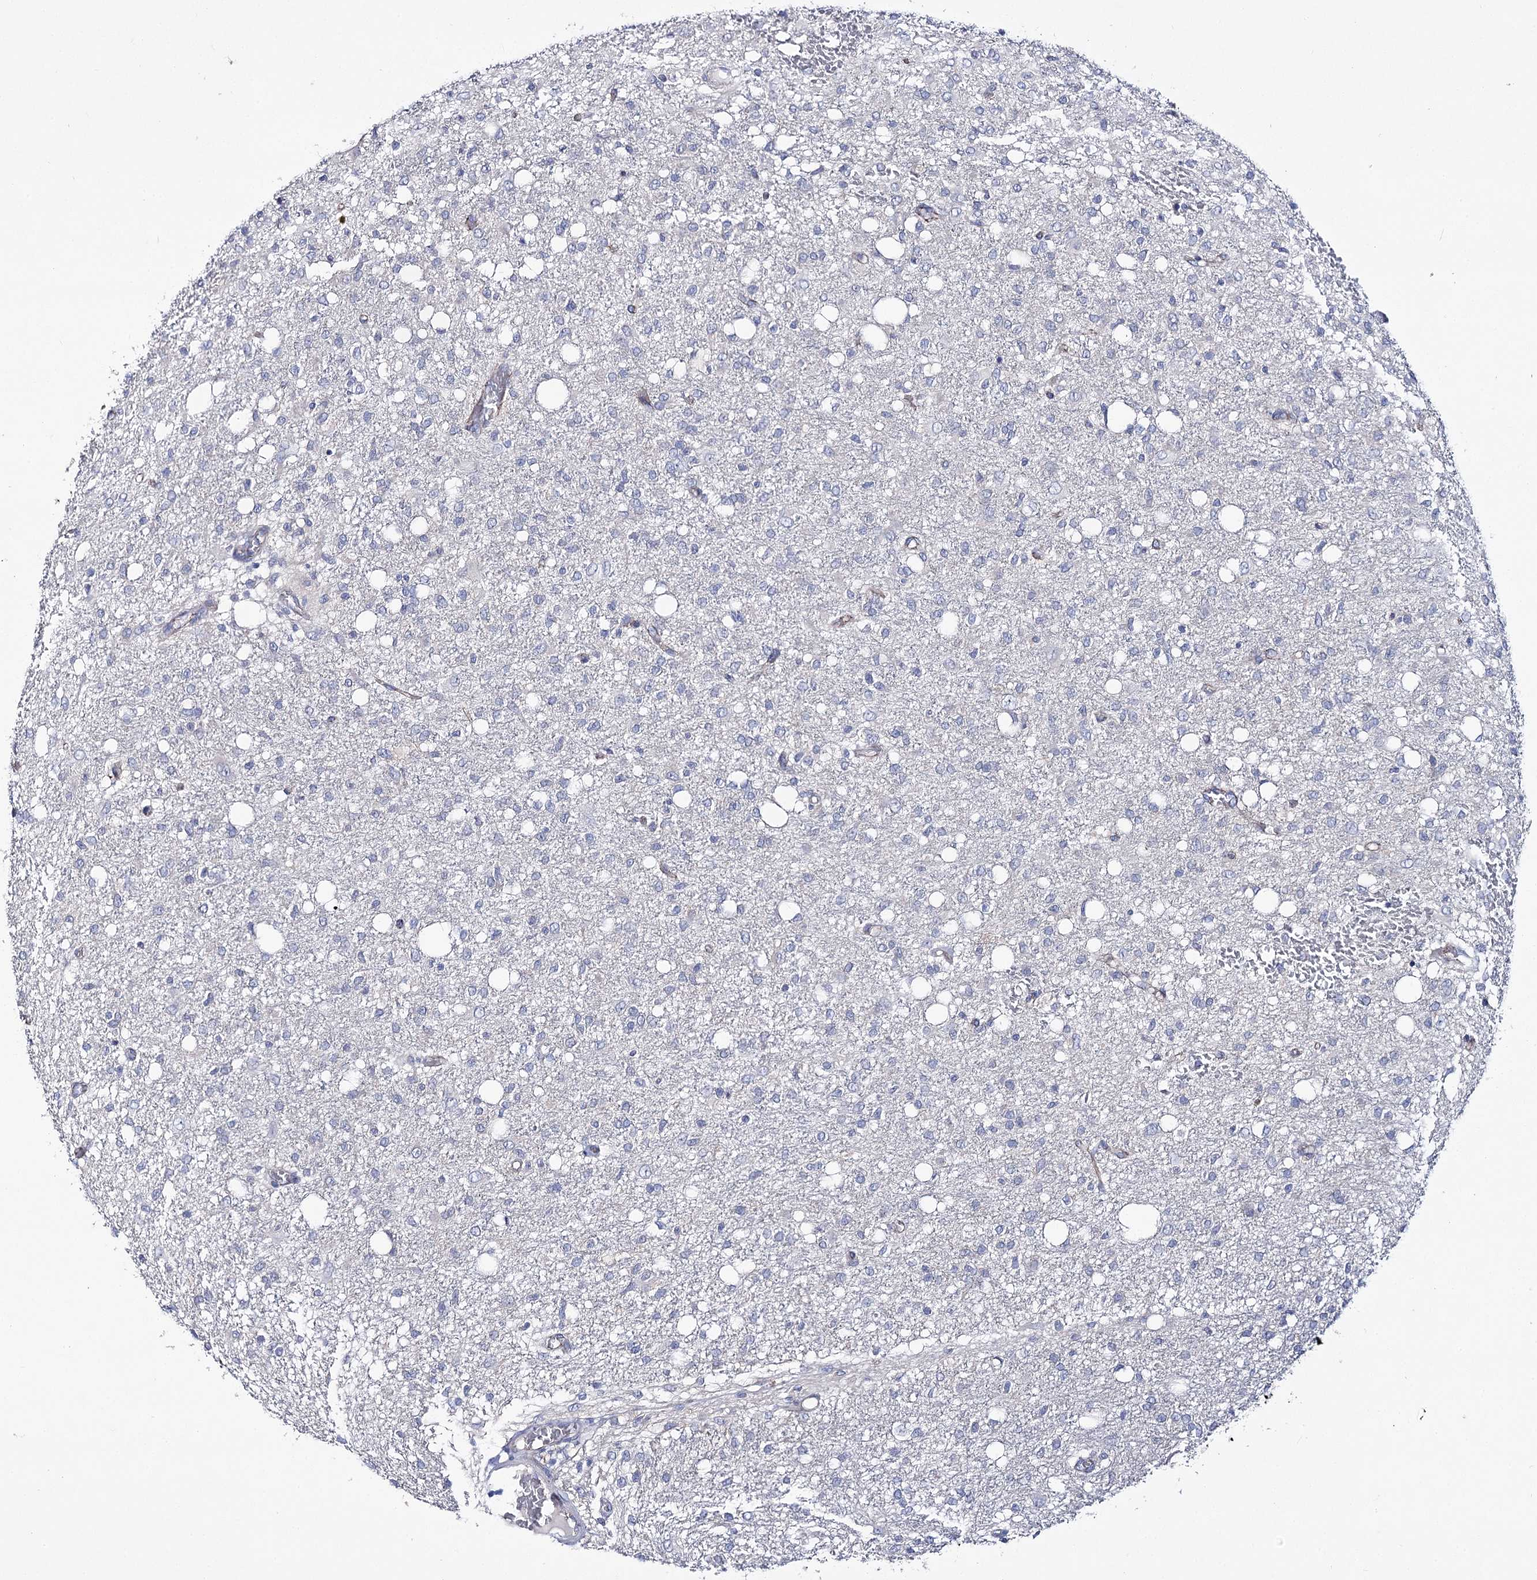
{"staining": {"intensity": "negative", "quantity": "none", "location": "none"}, "tissue": "glioma", "cell_type": "Tumor cells", "image_type": "cancer", "snomed": [{"axis": "morphology", "description": "Glioma, malignant, High grade"}, {"axis": "topography", "description": "Brain"}], "caption": "Image shows no protein positivity in tumor cells of malignant high-grade glioma tissue.", "gene": "NRAP", "patient": {"sex": "female", "age": 59}}